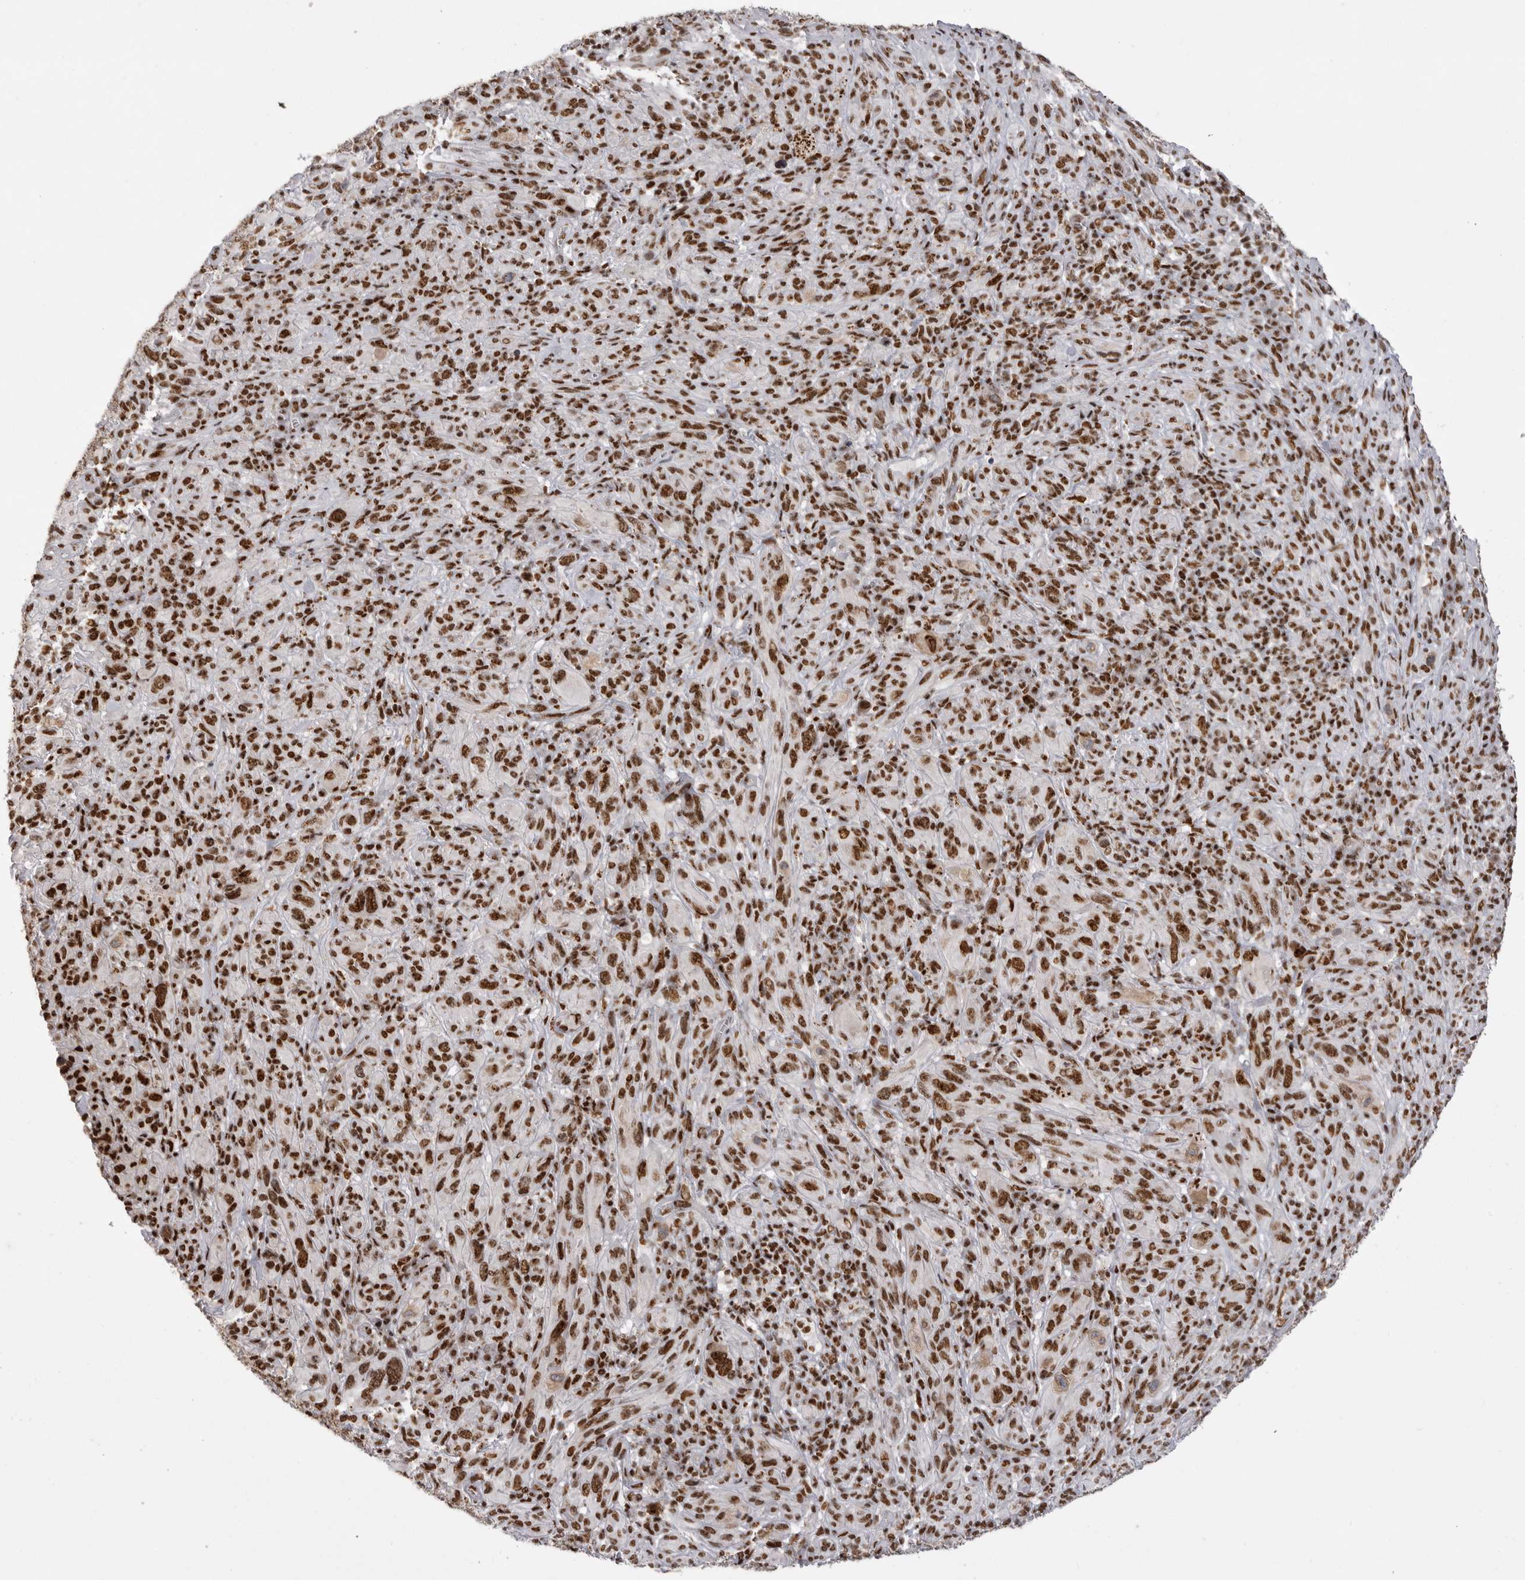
{"staining": {"intensity": "strong", "quantity": ">75%", "location": "nuclear"}, "tissue": "melanoma", "cell_type": "Tumor cells", "image_type": "cancer", "snomed": [{"axis": "morphology", "description": "Malignant melanoma, NOS"}, {"axis": "topography", "description": "Skin of head"}], "caption": "Brown immunohistochemical staining in melanoma demonstrates strong nuclear positivity in about >75% of tumor cells.", "gene": "PPP1R8", "patient": {"sex": "male", "age": 96}}